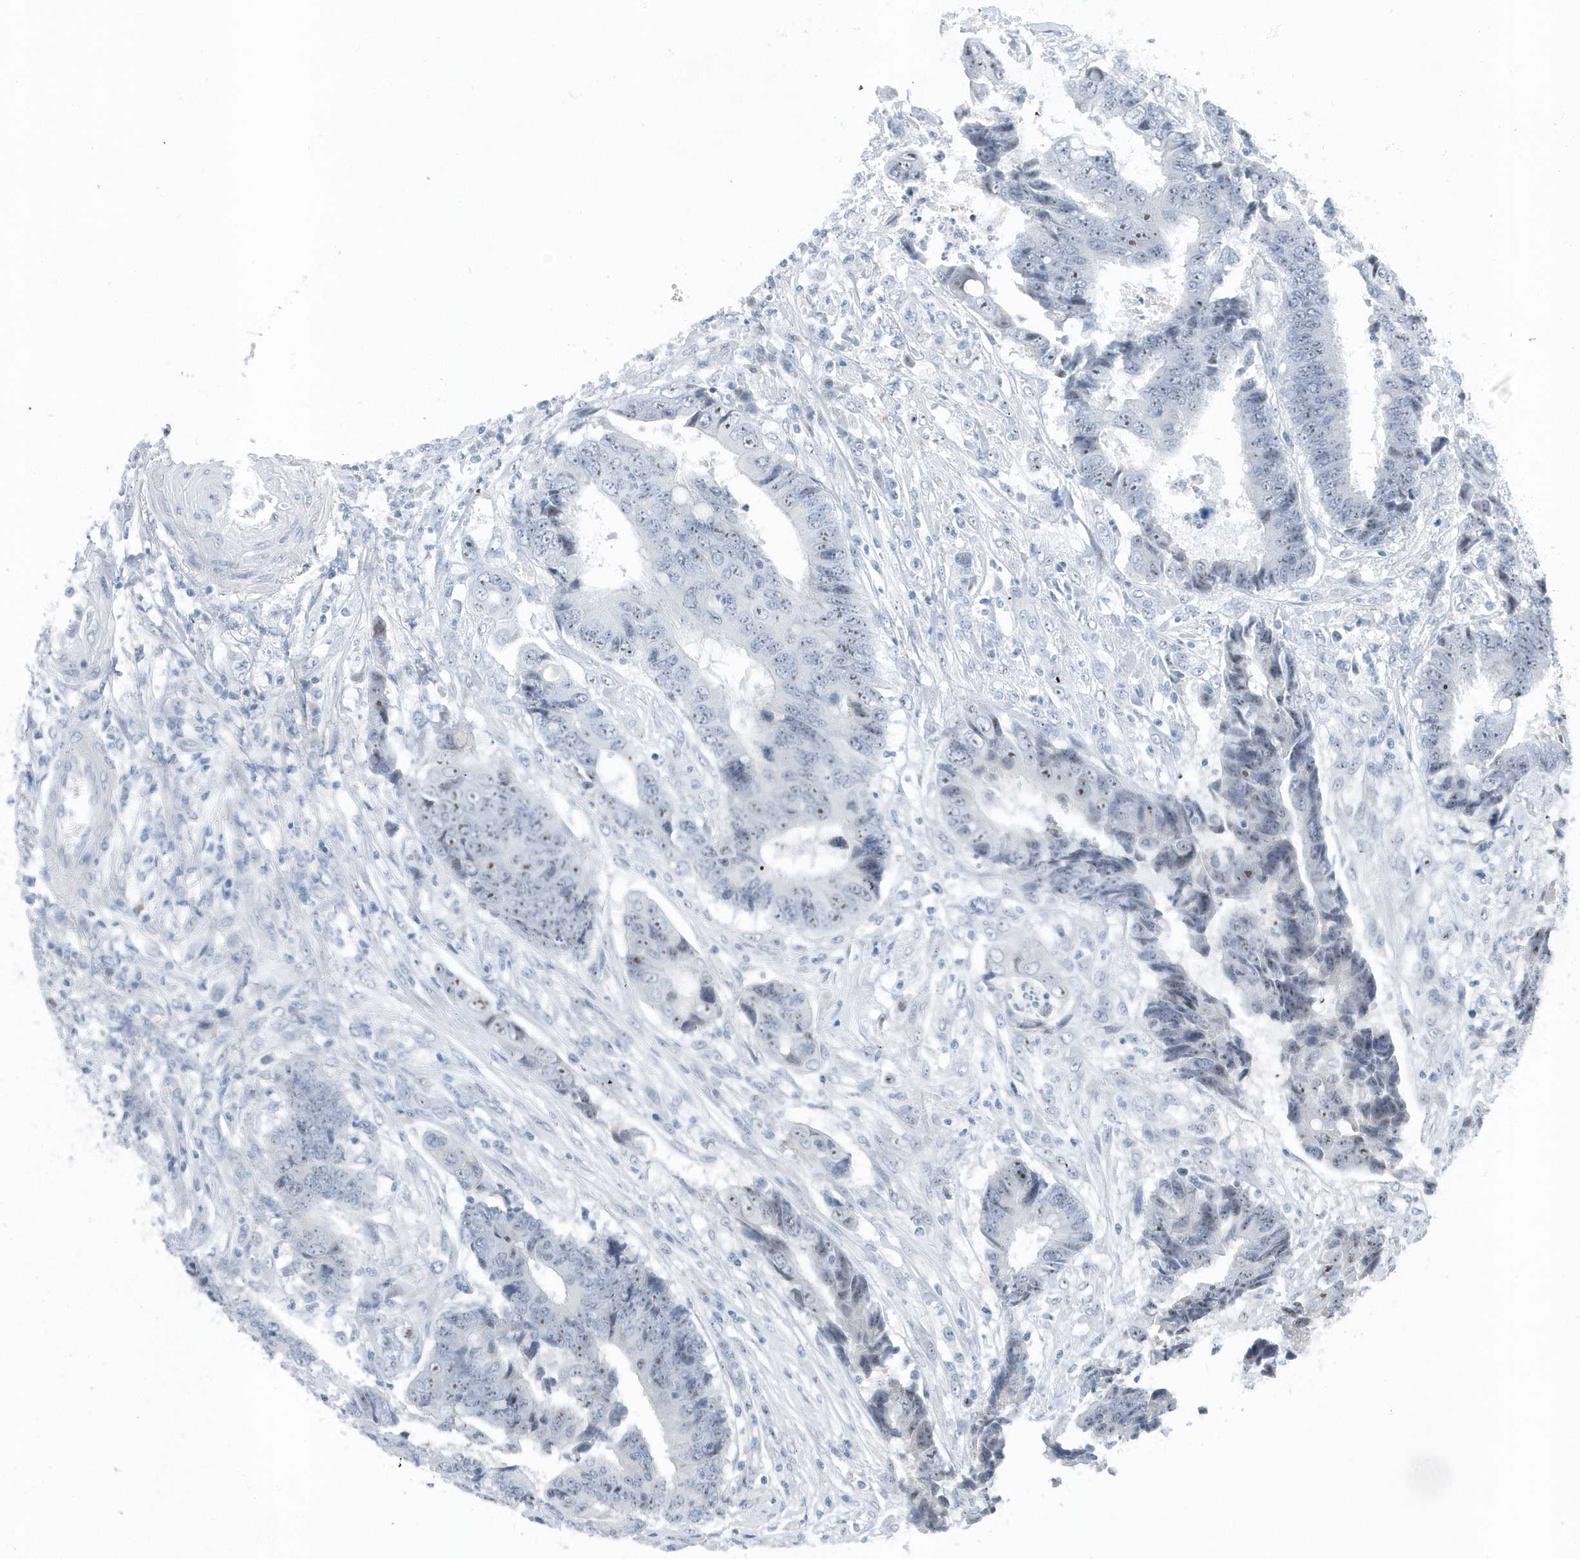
{"staining": {"intensity": "weak", "quantity": "<25%", "location": "nuclear"}, "tissue": "colorectal cancer", "cell_type": "Tumor cells", "image_type": "cancer", "snomed": [{"axis": "morphology", "description": "Adenocarcinoma, NOS"}, {"axis": "topography", "description": "Rectum"}], "caption": "Immunohistochemistry (IHC) of colorectal cancer shows no expression in tumor cells.", "gene": "RPF2", "patient": {"sex": "male", "age": 84}}